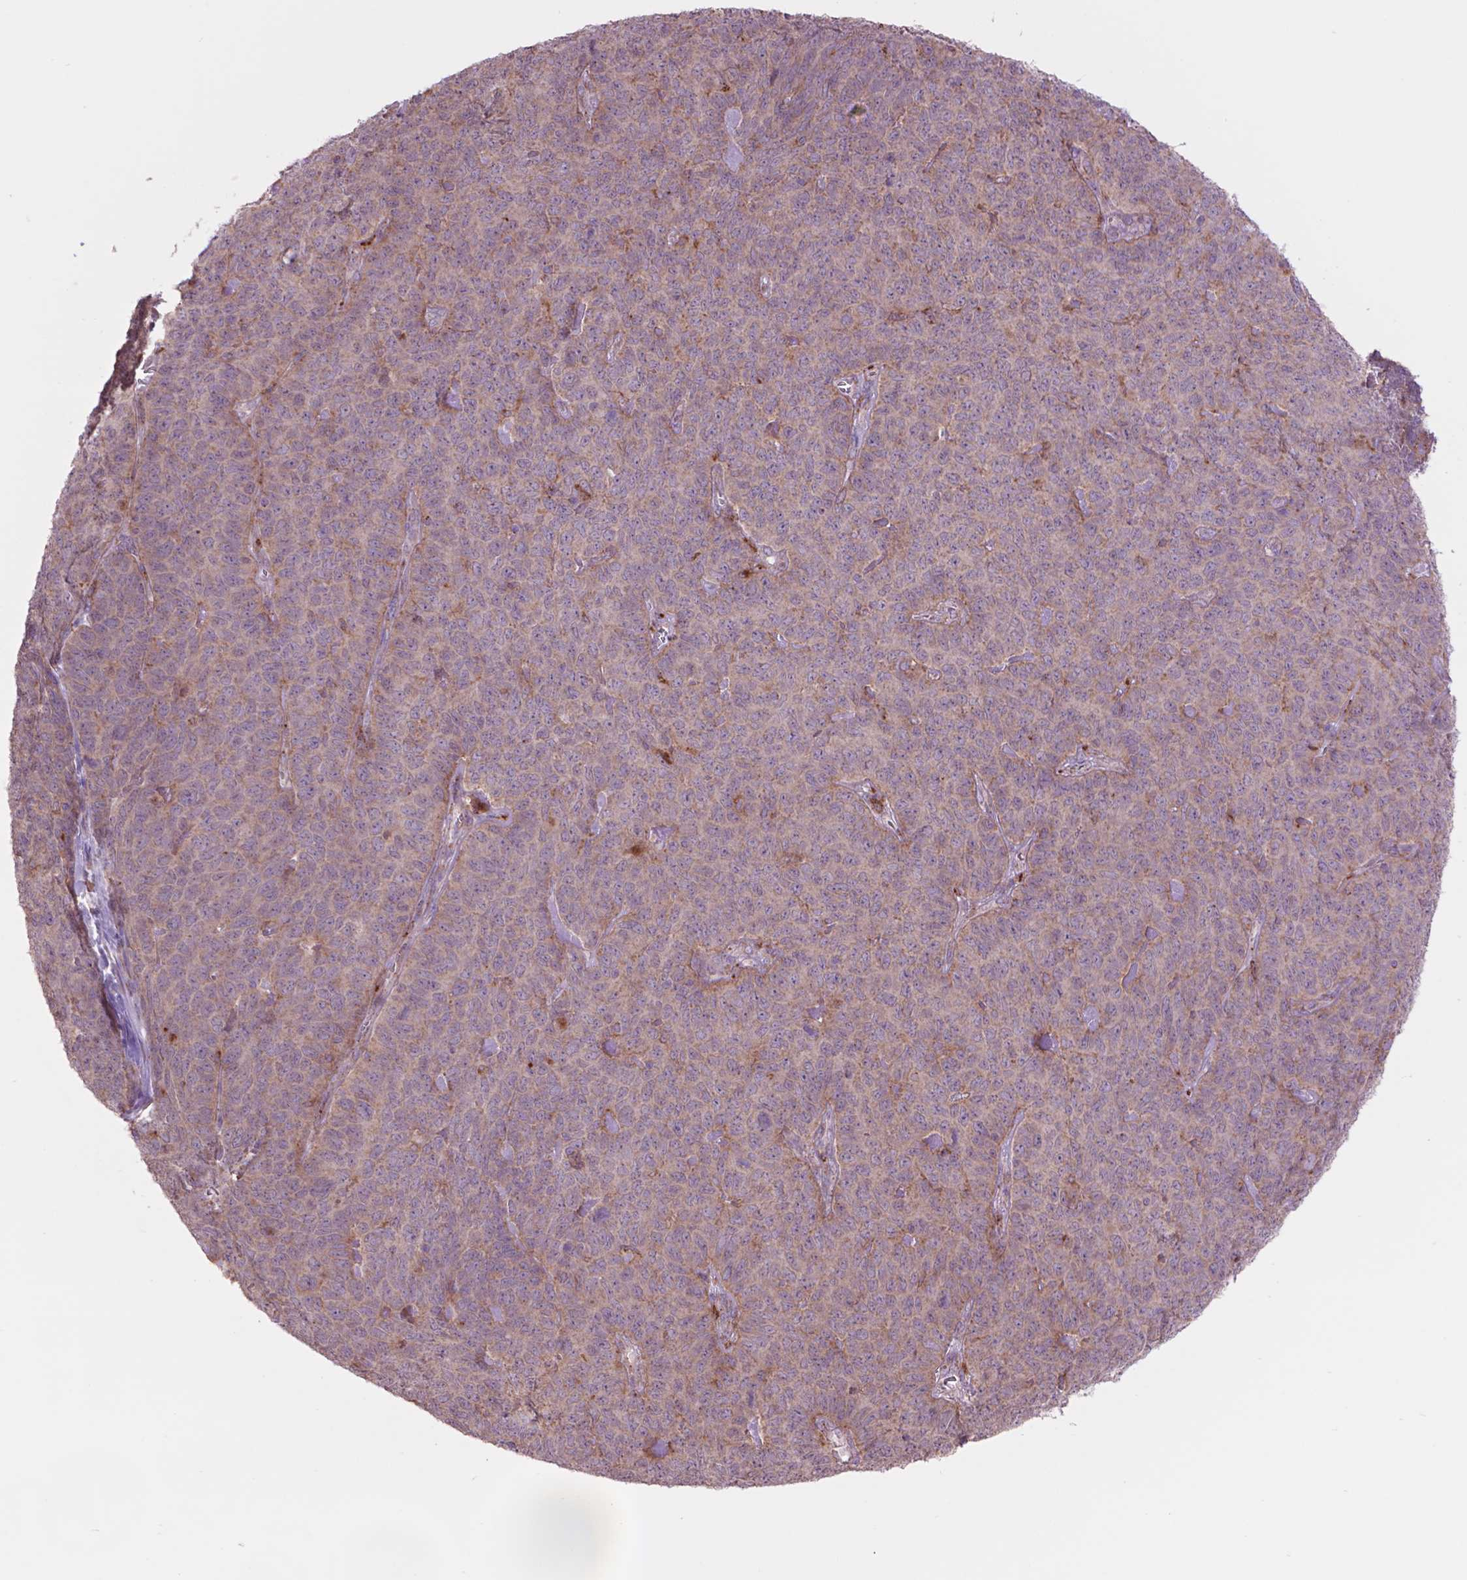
{"staining": {"intensity": "weak", "quantity": ">75%", "location": "cytoplasmic/membranous"}, "tissue": "skin cancer", "cell_type": "Tumor cells", "image_type": "cancer", "snomed": [{"axis": "morphology", "description": "Squamous cell carcinoma, NOS"}, {"axis": "topography", "description": "Skin"}, {"axis": "topography", "description": "Anal"}], "caption": "Protein analysis of skin cancer (squamous cell carcinoma) tissue exhibits weak cytoplasmic/membranous expression in approximately >75% of tumor cells.", "gene": "GLB1", "patient": {"sex": "female", "age": 51}}